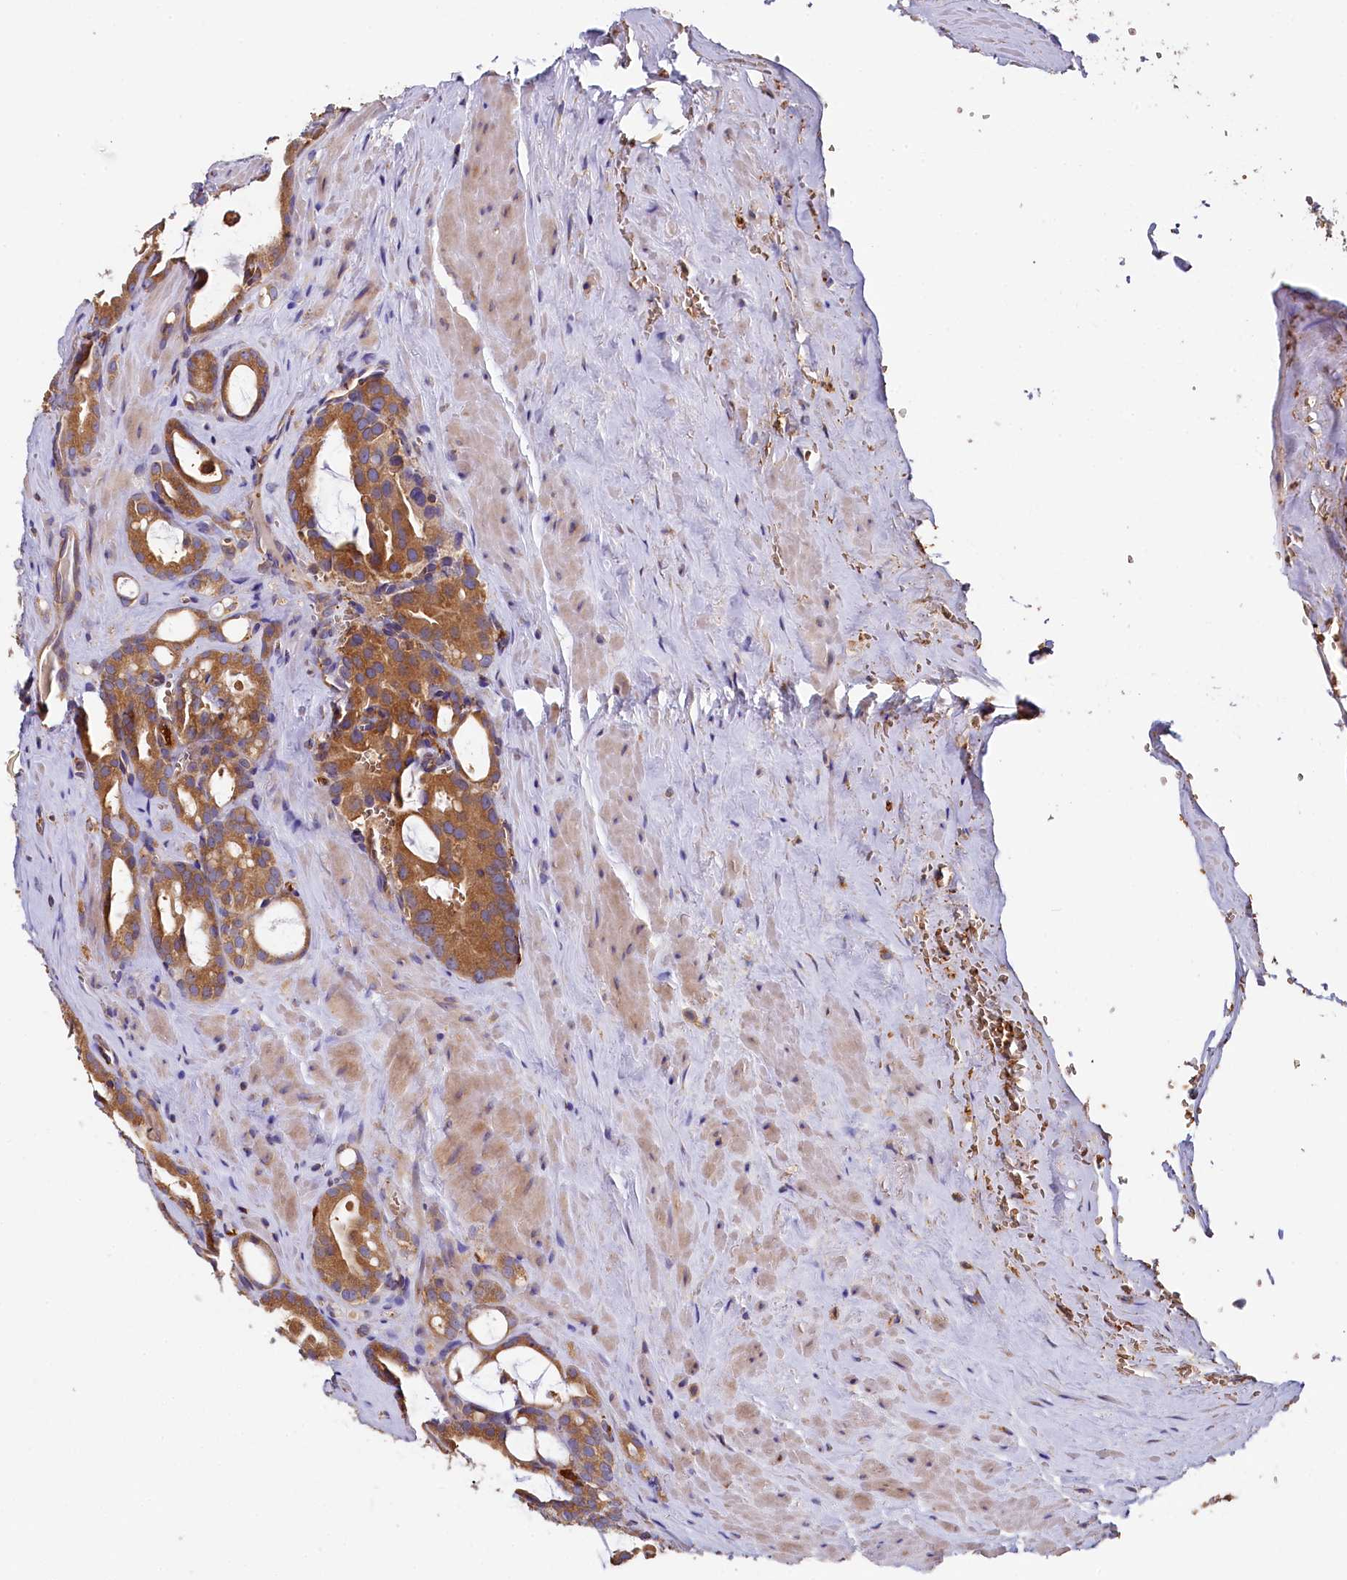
{"staining": {"intensity": "moderate", "quantity": ">75%", "location": "cytoplasmic/membranous"}, "tissue": "prostate cancer", "cell_type": "Tumor cells", "image_type": "cancer", "snomed": [{"axis": "morphology", "description": "Adenocarcinoma, High grade"}, {"axis": "topography", "description": "Prostate"}], "caption": "This image shows high-grade adenocarcinoma (prostate) stained with IHC to label a protein in brown. The cytoplasmic/membranous of tumor cells show moderate positivity for the protein. Nuclei are counter-stained blue.", "gene": "PPIP5K1", "patient": {"sex": "male", "age": 72}}